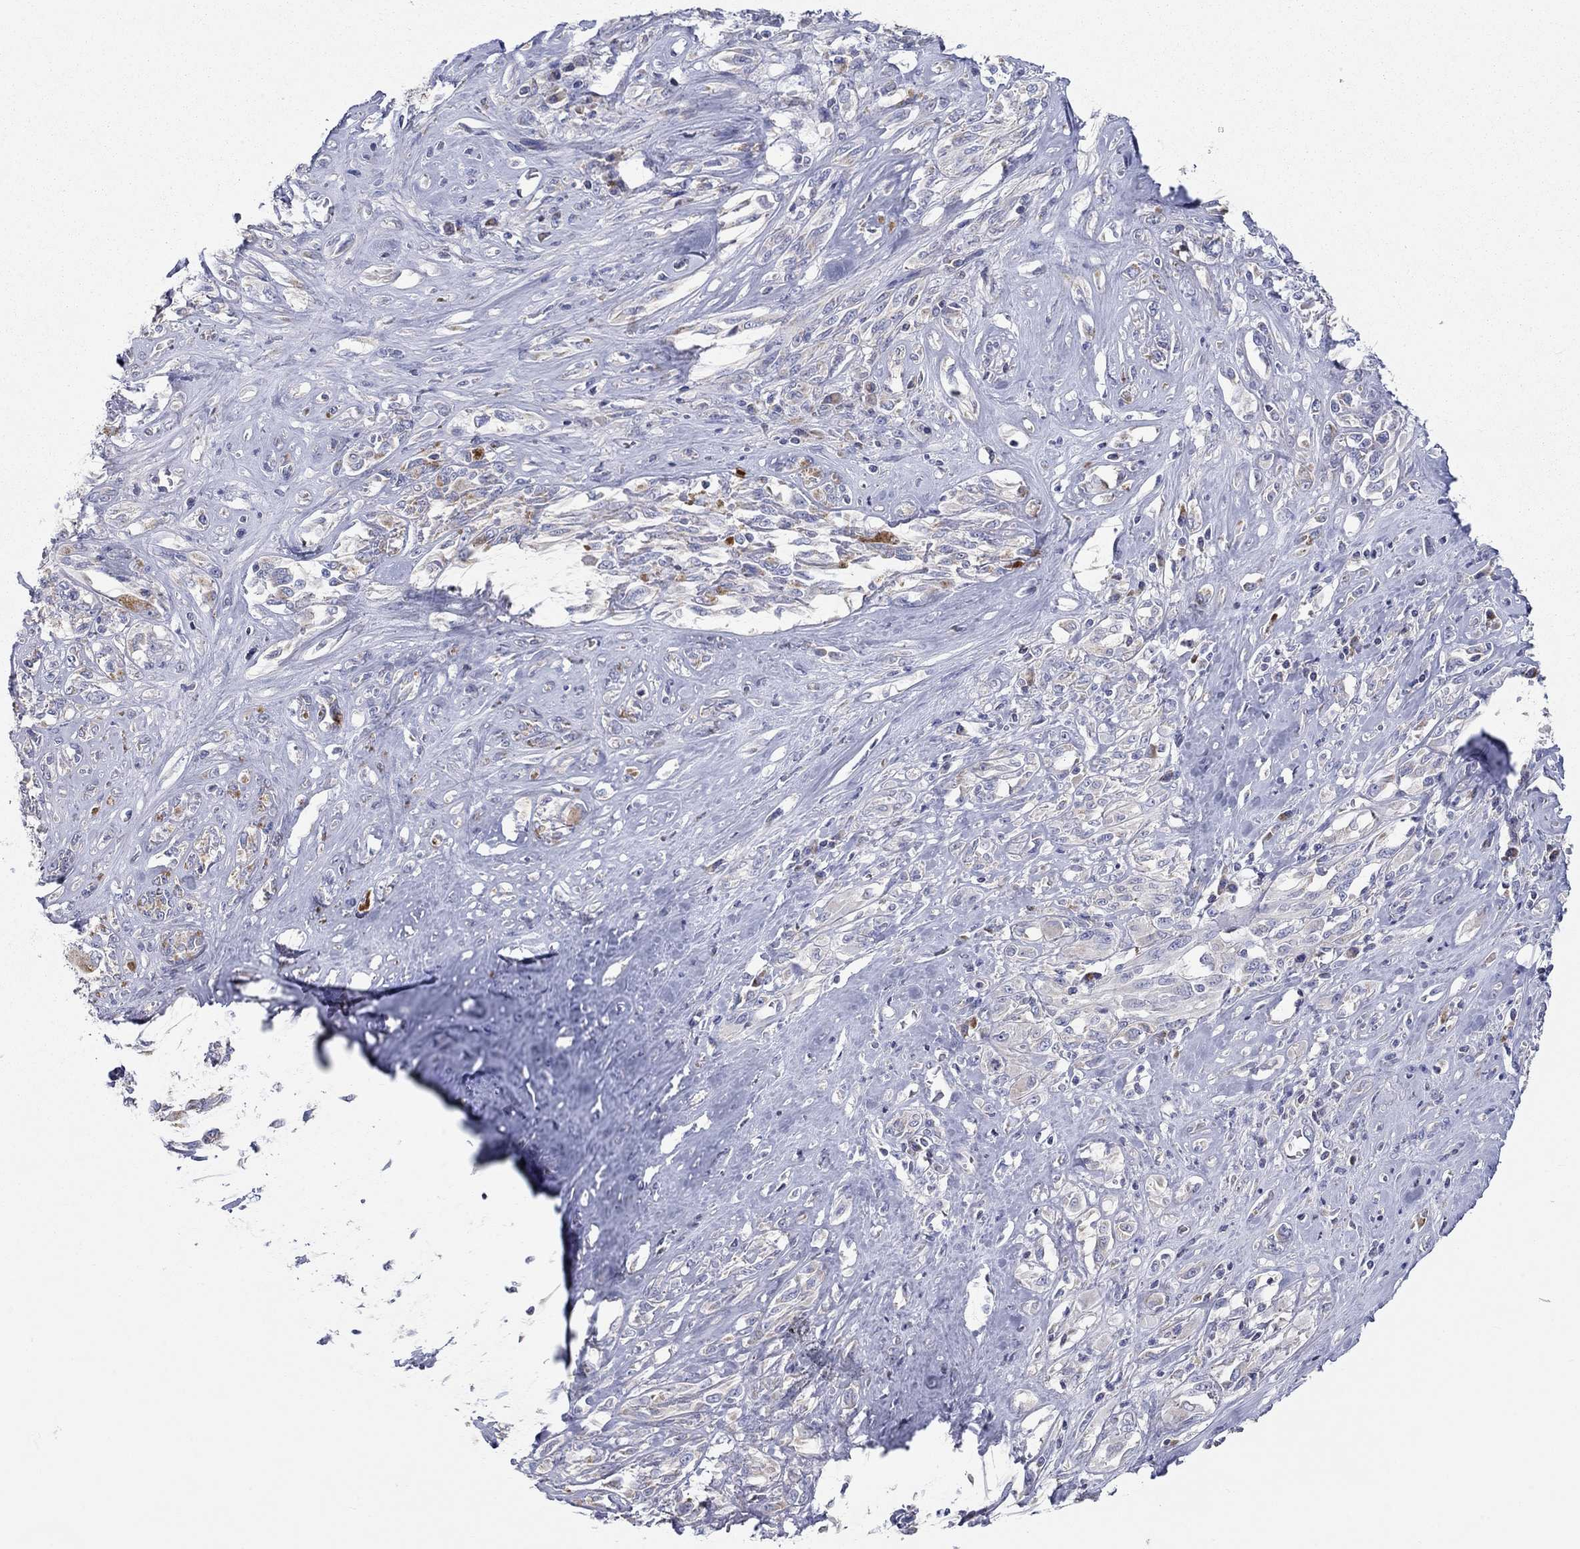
{"staining": {"intensity": "negative", "quantity": "none", "location": "none"}, "tissue": "melanoma", "cell_type": "Tumor cells", "image_type": "cancer", "snomed": [{"axis": "morphology", "description": "Malignant melanoma, NOS"}, {"axis": "topography", "description": "Skin"}], "caption": "An immunohistochemistry (IHC) histopathology image of melanoma is shown. There is no staining in tumor cells of melanoma. The staining was performed using DAB (3,3'-diaminobenzidine) to visualize the protein expression in brown, while the nuclei were stained in blue with hematoxylin (Magnification: 20x).", "gene": "RCAN1", "patient": {"sex": "female", "age": 91}}